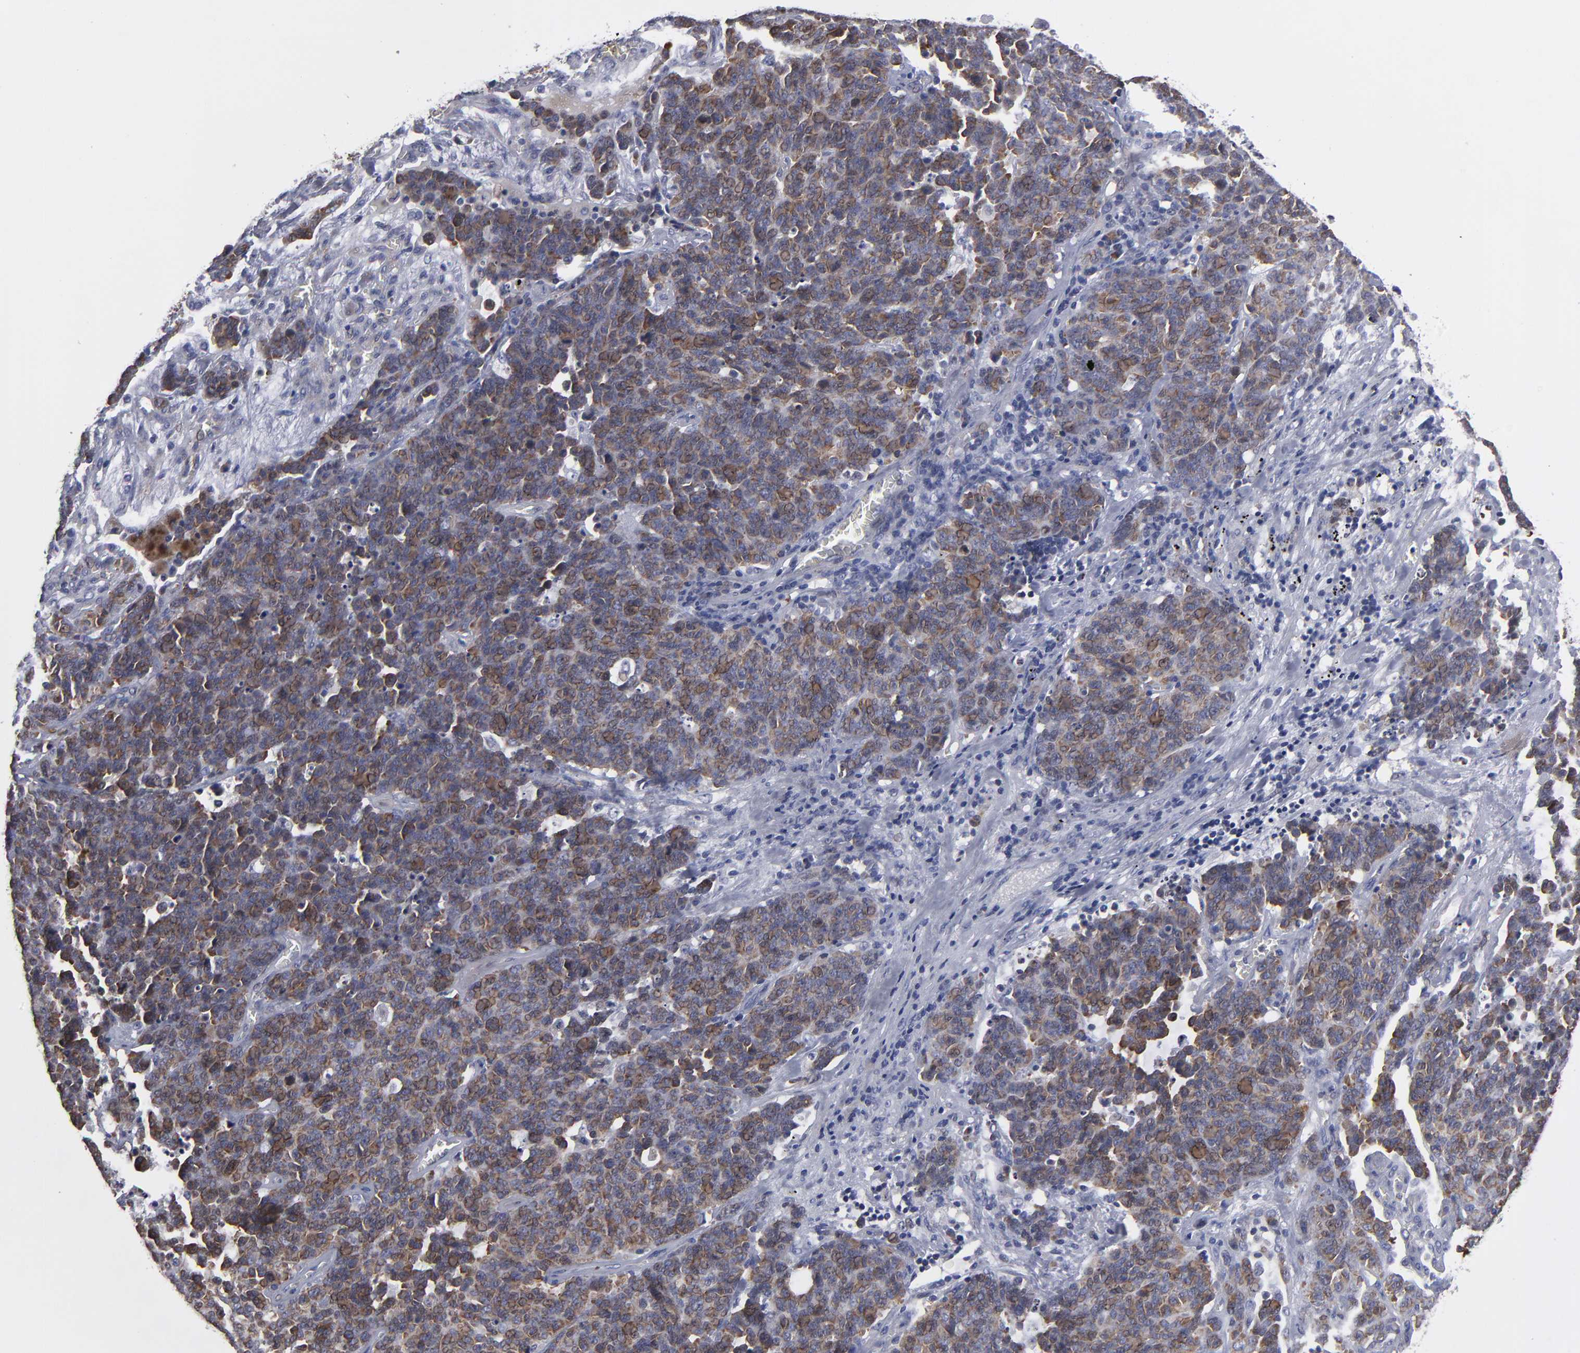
{"staining": {"intensity": "moderate", "quantity": "25%-75%", "location": "cytoplasmic/membranous,nuclear"}, "tissue": "lung cancer", "cell_type": "Tumor cells", "image_type": "cancer", "snomed": [{"axis": "morphology", "description": "Neoplasm, malignant, NOS"}, {"axis": "topography", "description": "Lung"}], "caption": "Immunohistochemical staining of human lung cancer displays medium levels of moderate cytoplasmic/membranous and nuclear expression in about 25%-75% of tumor cells.", "gene": "CEP97", "patient": {"sex": "female", "age": 58}}